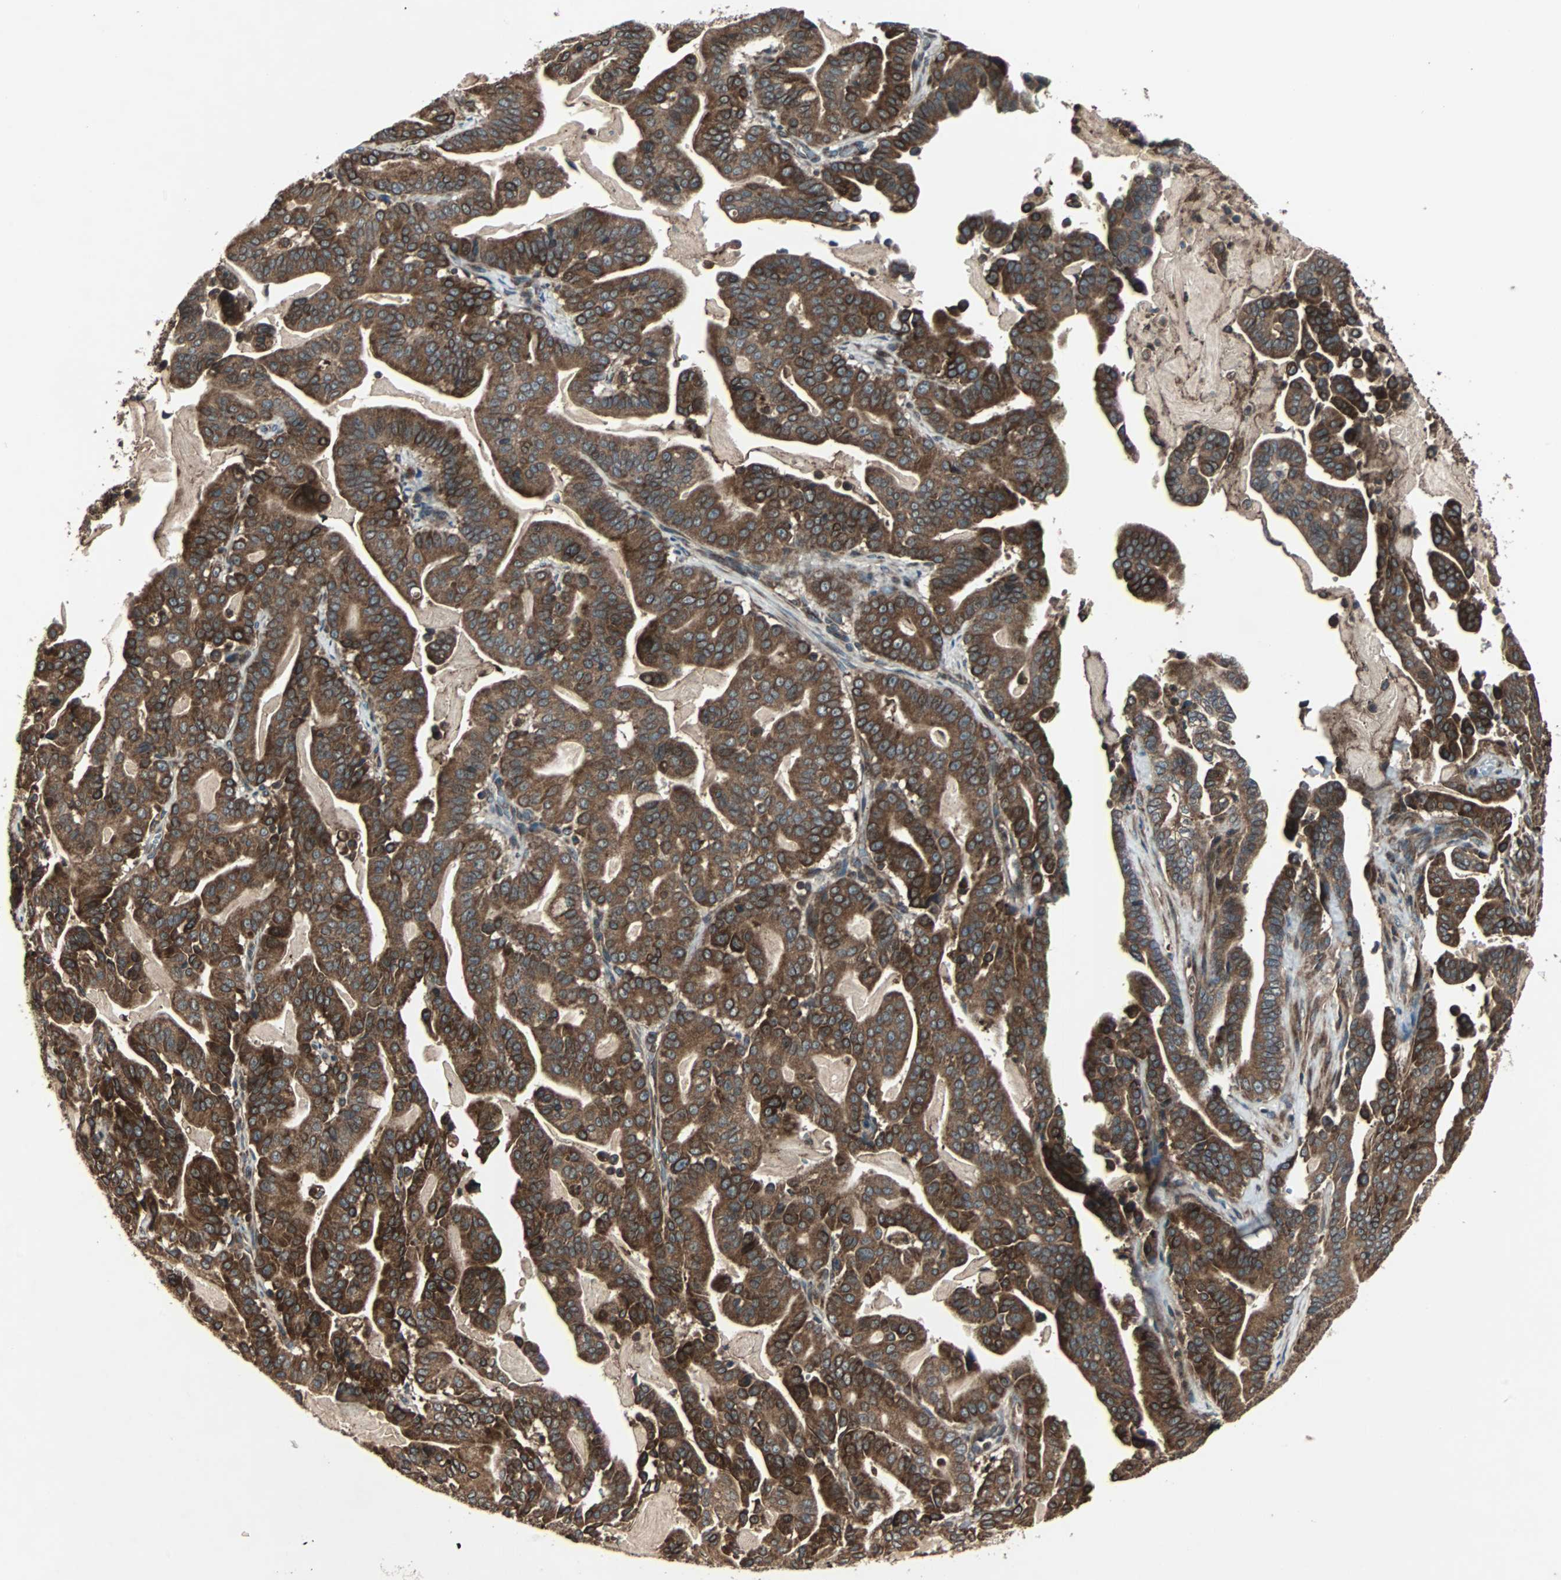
{"staining": {"intensity": "strong", "quantity": ">75%", "location": "cytoplasmic/membranous"}, "tissue": "pancreatic cancer", "cell_type": "Tumor cells", "image_type": "cancer", "snomed": [{"axis": "morphology", "description": "Adenocarcinoma, NOS"}, {"axis": "topography", "description": "Pancreas"}], "caption": "Immunohistochemical staining of pancreatic cancer (adenocarcinoma) exhibits high levels of strong cytoplasmic/membranous protein staining in about >75% of tumor cells.", "gene": "RAB7A", "patient": {"sex": "male", "age": 63}}